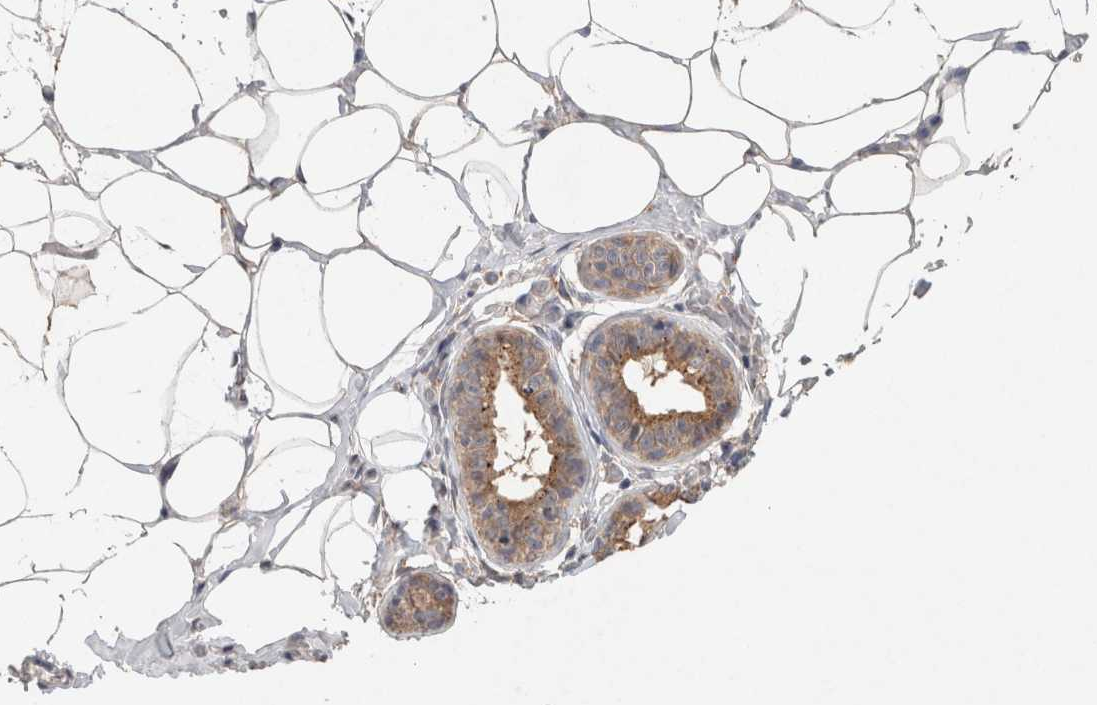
{"staining": {"intensity": "negative", "quantity": "none", "location": "none"}, "tissue": "adipose tissue", "cell_type": "Adipocytes", "image_type": "normal", "snomed": [{"axis": "morphology", "description": "Normal tissue, NOS"}, {"axis": "morphology", "description": "Fibrosis, NOS"}, {"axis": "topography", "description": "Breast"}, {"axis": "topography", "description": "Adipose tissue"}], "caption": "DAB immunohistochemical staining of unremarkable human adipose tissue reveals no significant expression in adipocytes. Brightfield microscopy of immunohistochemistry (IHC) stained with DAB (3,3'-diaminobenzidine) (brown) and hematoxylin (blue), captured at high magnification.", "gene": "RAB14", "patient": {"sex": "female", "age": 39}}